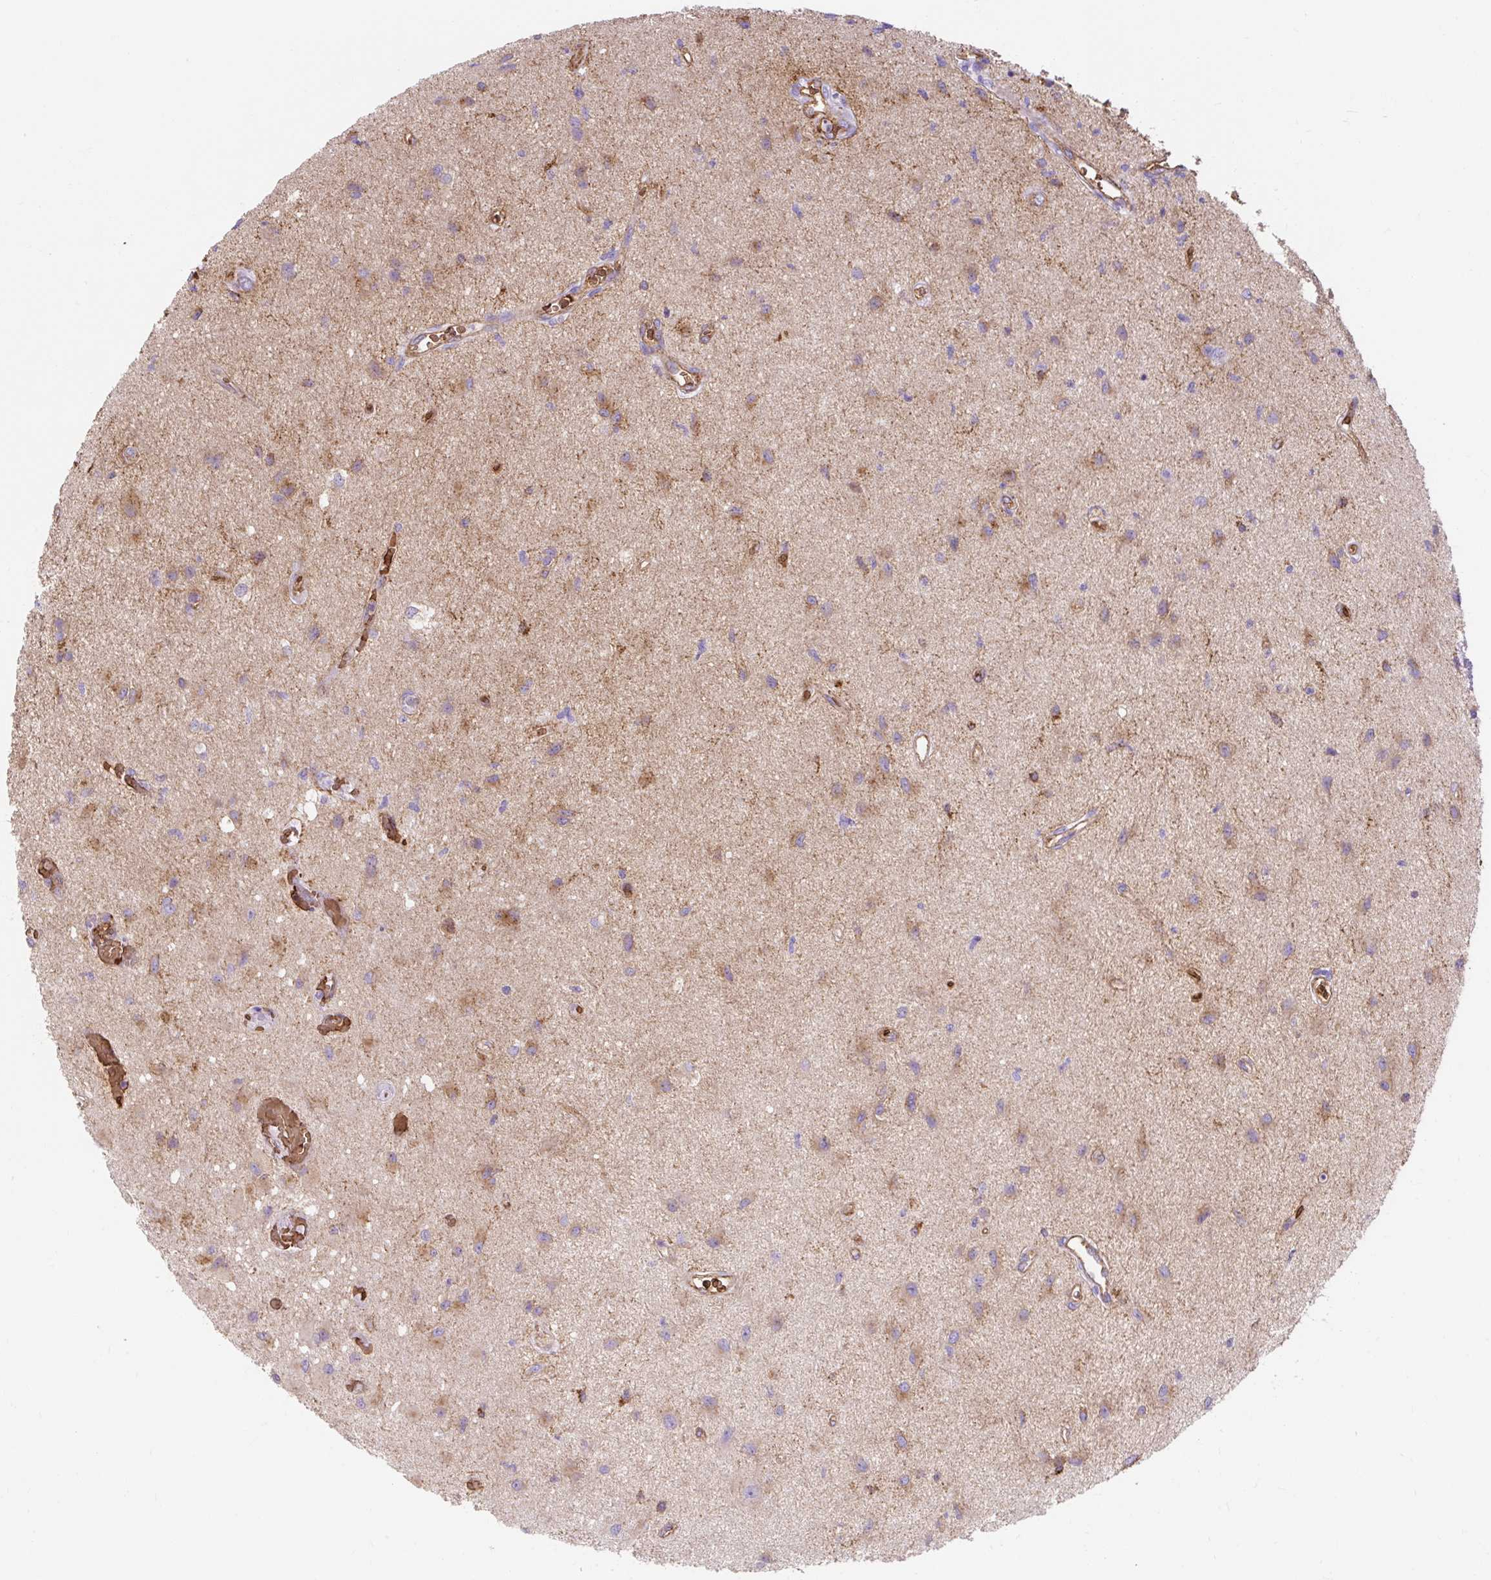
{"staining": {"intensity": "moderate", "quantity": ">75%", "location": "cytoplasmic/membranous"}, "tissue": "glioma", "cell_type": "Tumor cells", "image_type": "cancer", "snomed": [{"axis": "morphology", "description": "Glioma, malignant, High grade"}, {"axis": "topography", "description": "Brain"}], "caption": "Glioma tissue exhibits moderate cytoplasmic/membranous expression in about >75% of tumor cells Using DAB (3,3'-diaminobenzidine) (brown) and hematoxylin (blue) stains, captured at high magnification using brightfield microscopy.", "gene": "HIP1R", "patient": {"sex": "male", "age": 67}}